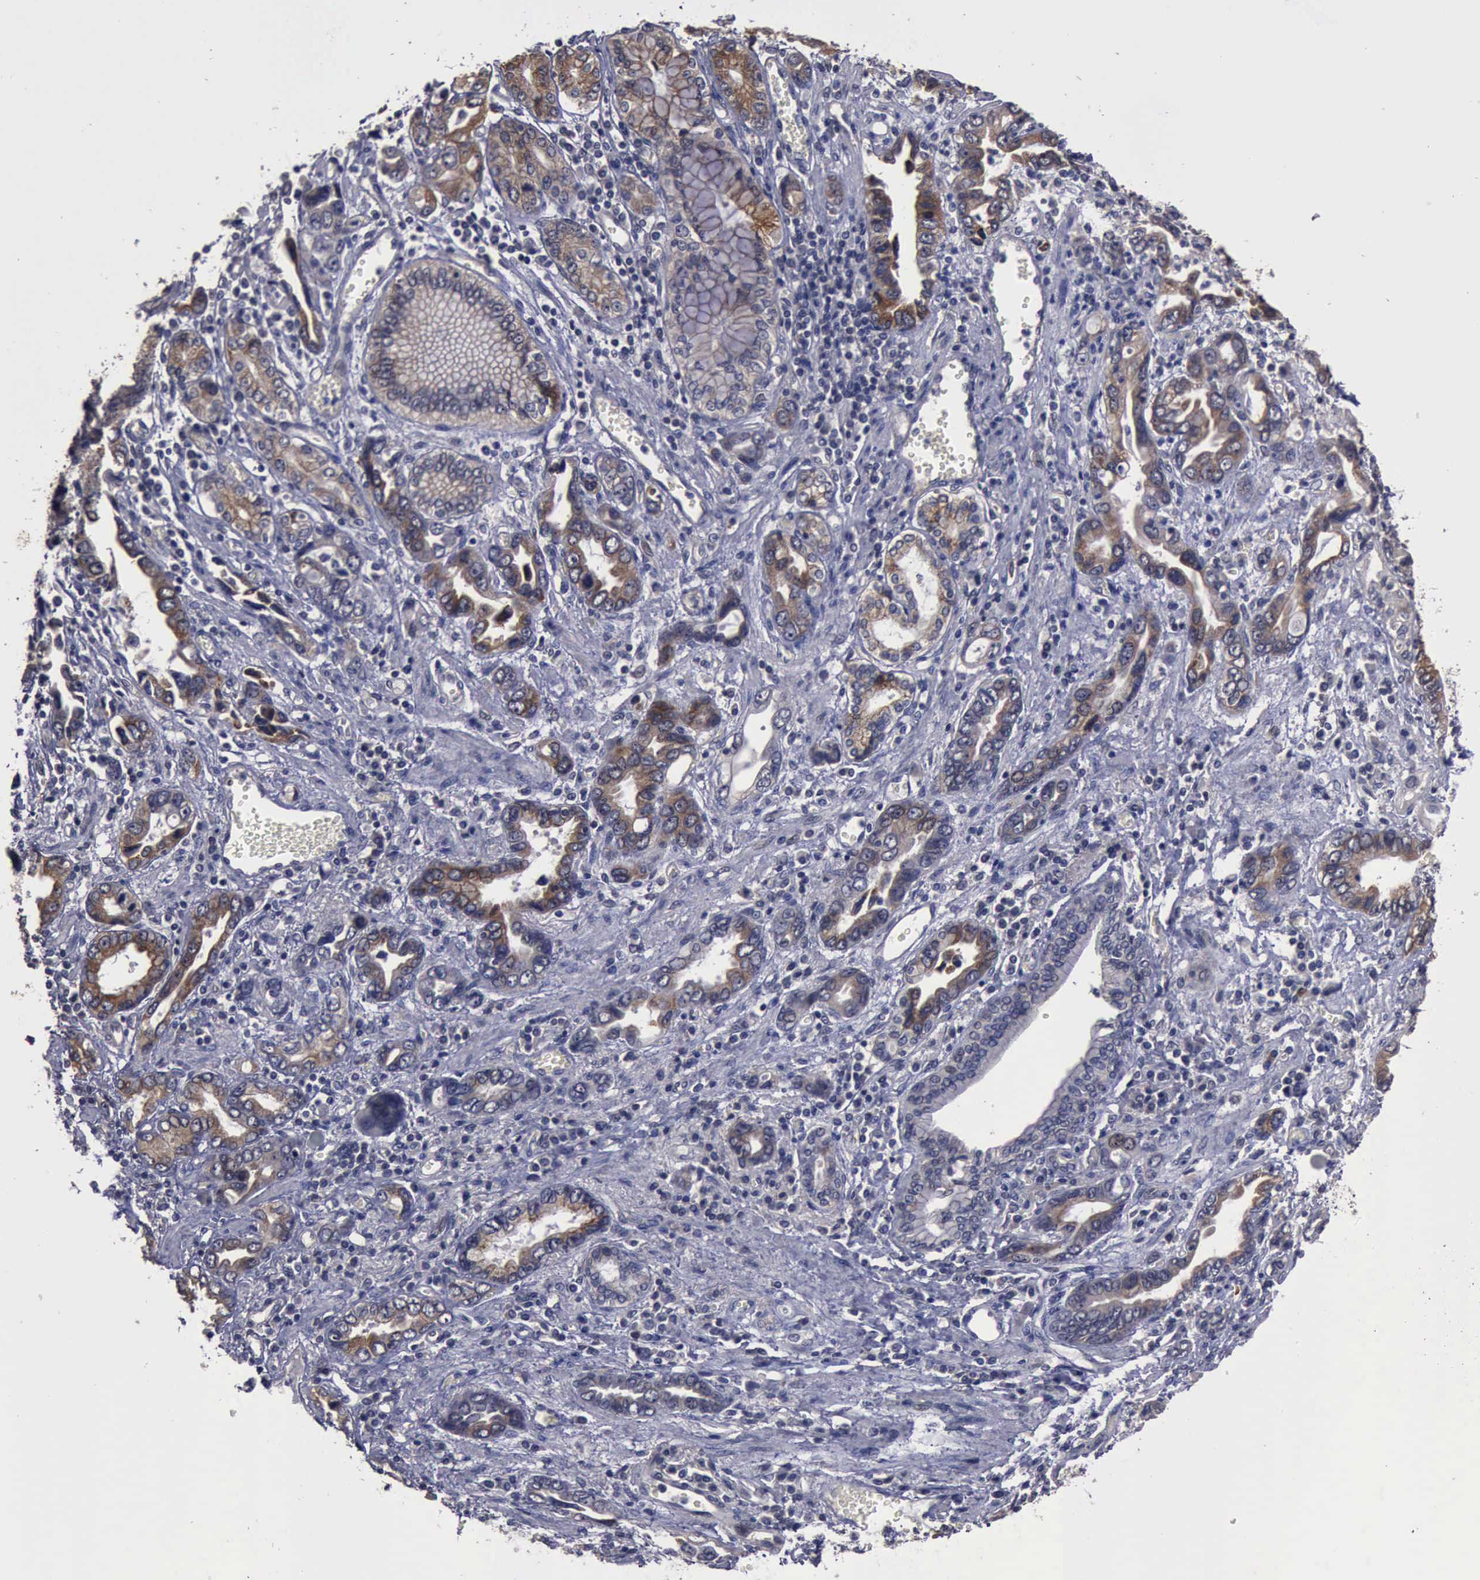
{"staining": {"intensity": "moderate", "quantity": "25%-75%", "location": "cytoplasmic/membranous"}, "tissue": "stomach cancer", "cell_type": "Tumor cells", "image_type": "cancer", "snomed": [{"axis": "morphology", "description": "Adenocarcinoma, NOS"}, {"axis": "topography", "description": "Stomach"}], "caption": "A histopathology image of stomach adenocarcinoma stained for a protein demonstrates moderate cytoplasmic/membranous brown staining in tumor cells.", "gene": "CRKL", "patient": {"sex": "male", "age": 78}}